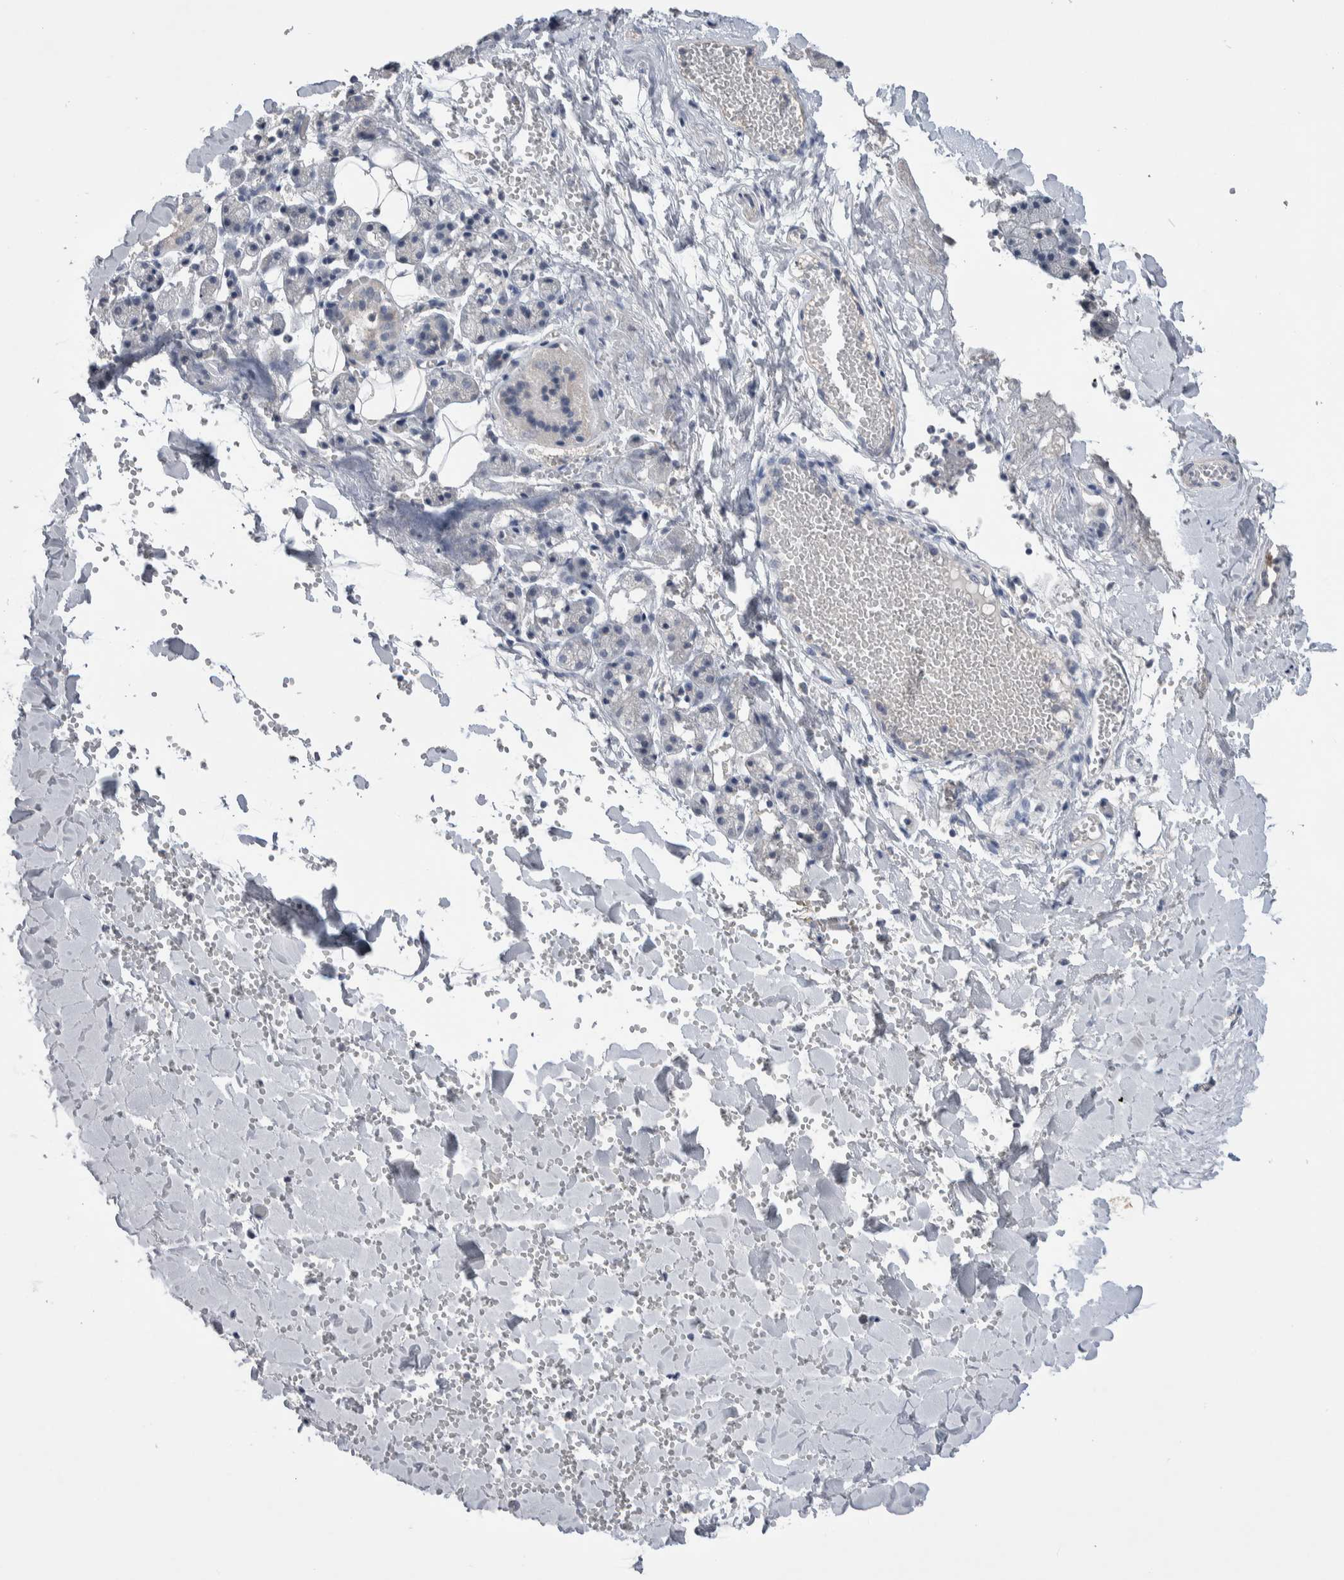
{"staining": {"intensity": "negative", "quantity": "none", "location": "none"}, "tissue": "salivary gland", "cell_type": "Glandular cells", "image_type": "normal", "snomed": [{"axis": "morphology", "description": "Normal tissue, NOS"}, {"axis": "topography", "description": "Salivary gland"}], "caption": "This is a image of IHC staining of unremarkable salivary gland, which shows no positivity in glandular cells. (Stains: DAB (3,3'-diaminobenzidine) immunohistochemistry (IHC) with hematoxylin counter stain, Microscopy: brightfield microscopy at high magnification).", "gene": "CEP131", "patient": {"sex": "female", "age": 33}}